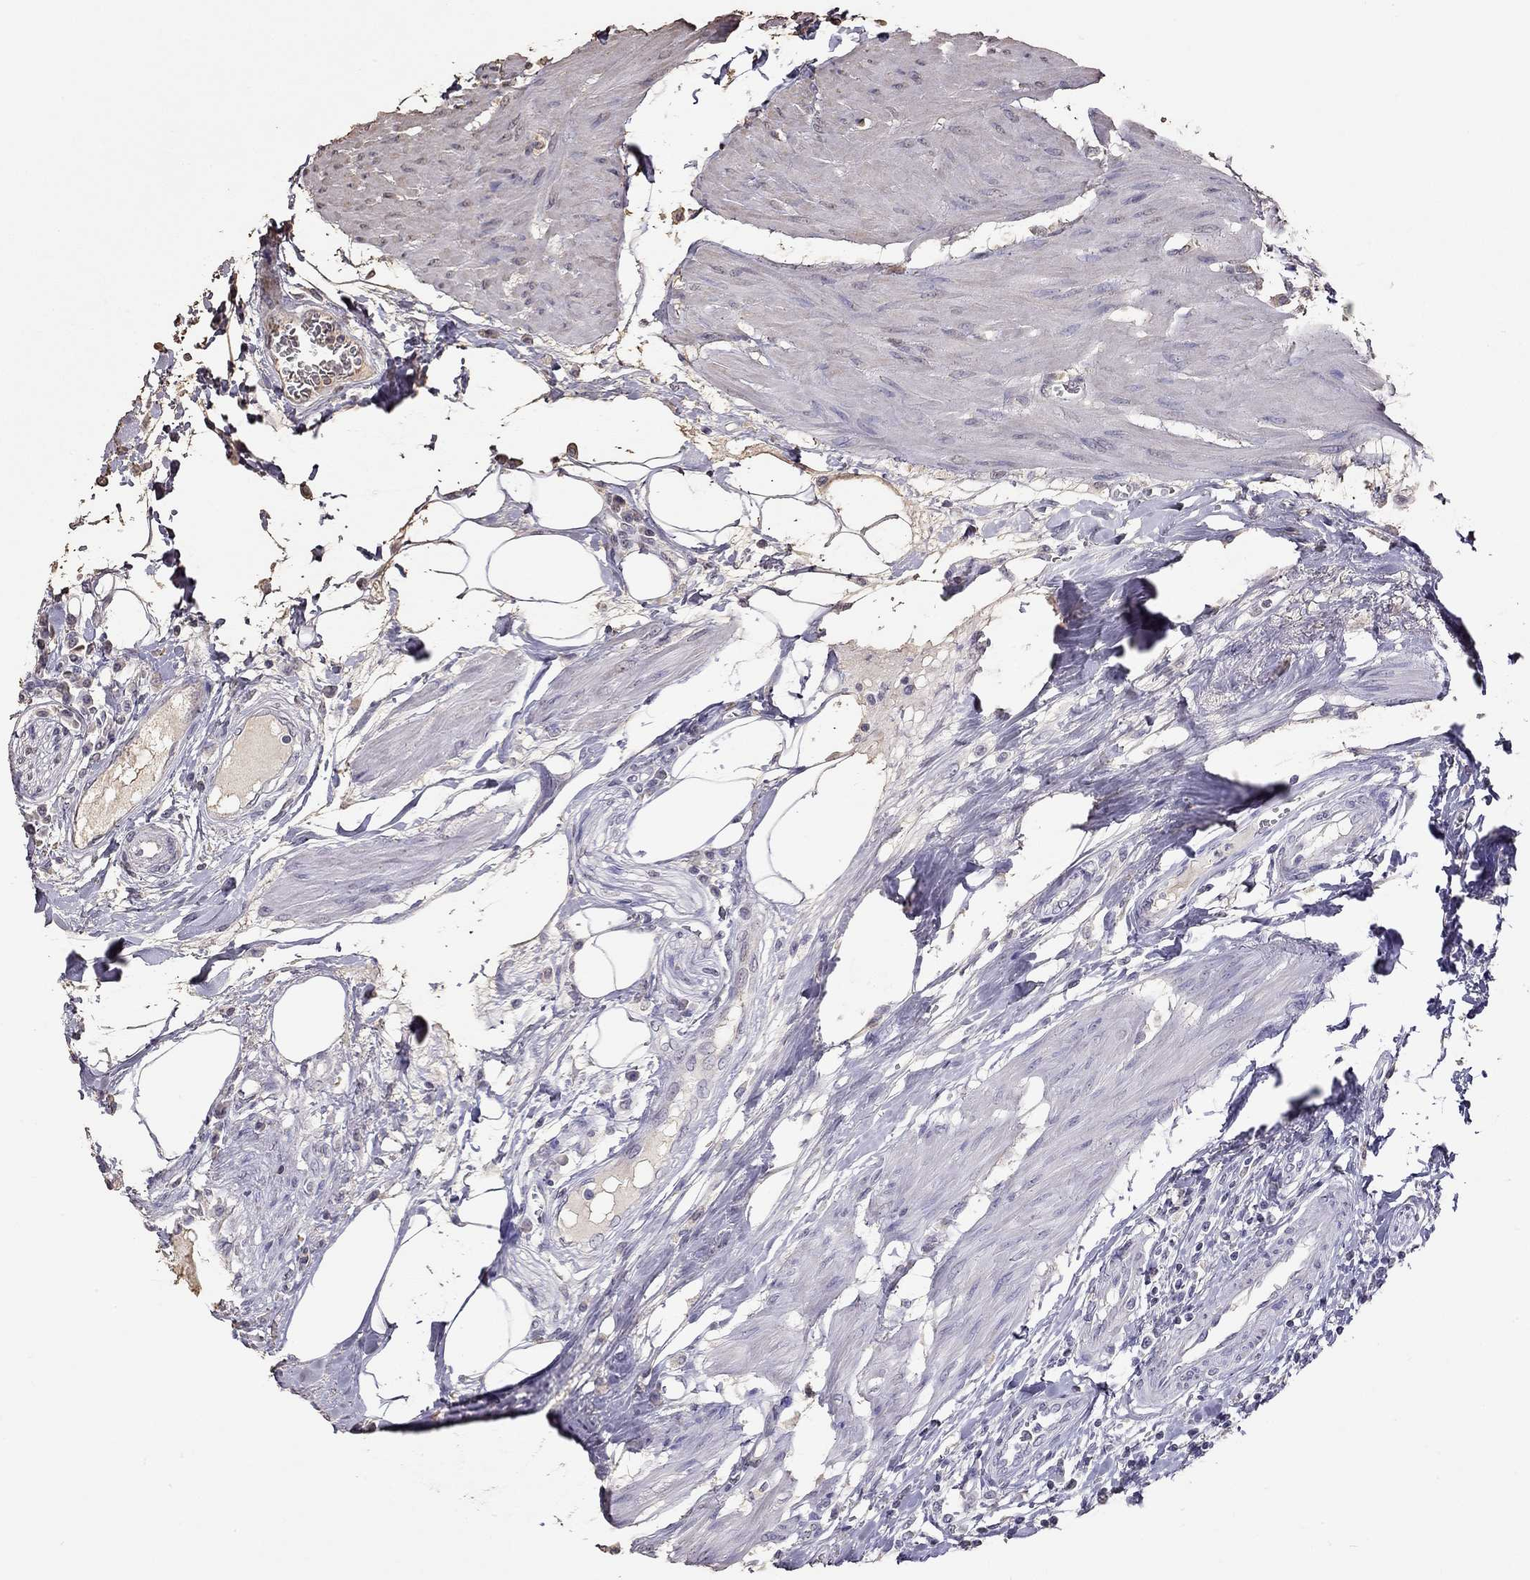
{"staining": {"intensity": "negative", "quantity": "none", "location": "none"}, "tissue": "urothelial cancer", "cell_type": "Tumor cells", "image_type": "cancer", "snomed": [{"axis": "morphology", "description": "Urothelial carcinoma, High grade"}, {"axis": "topography", "description": "Urinary bladder"}], "caption": "Immunohistochemistry (IHC) micrograph of neoplastic tissue: urothelial cancer stained with DAB demonstrates no significant protein staining in tumor cells.", "gene": "SUN3", "patient": {"sex": "female", "age": 58}}